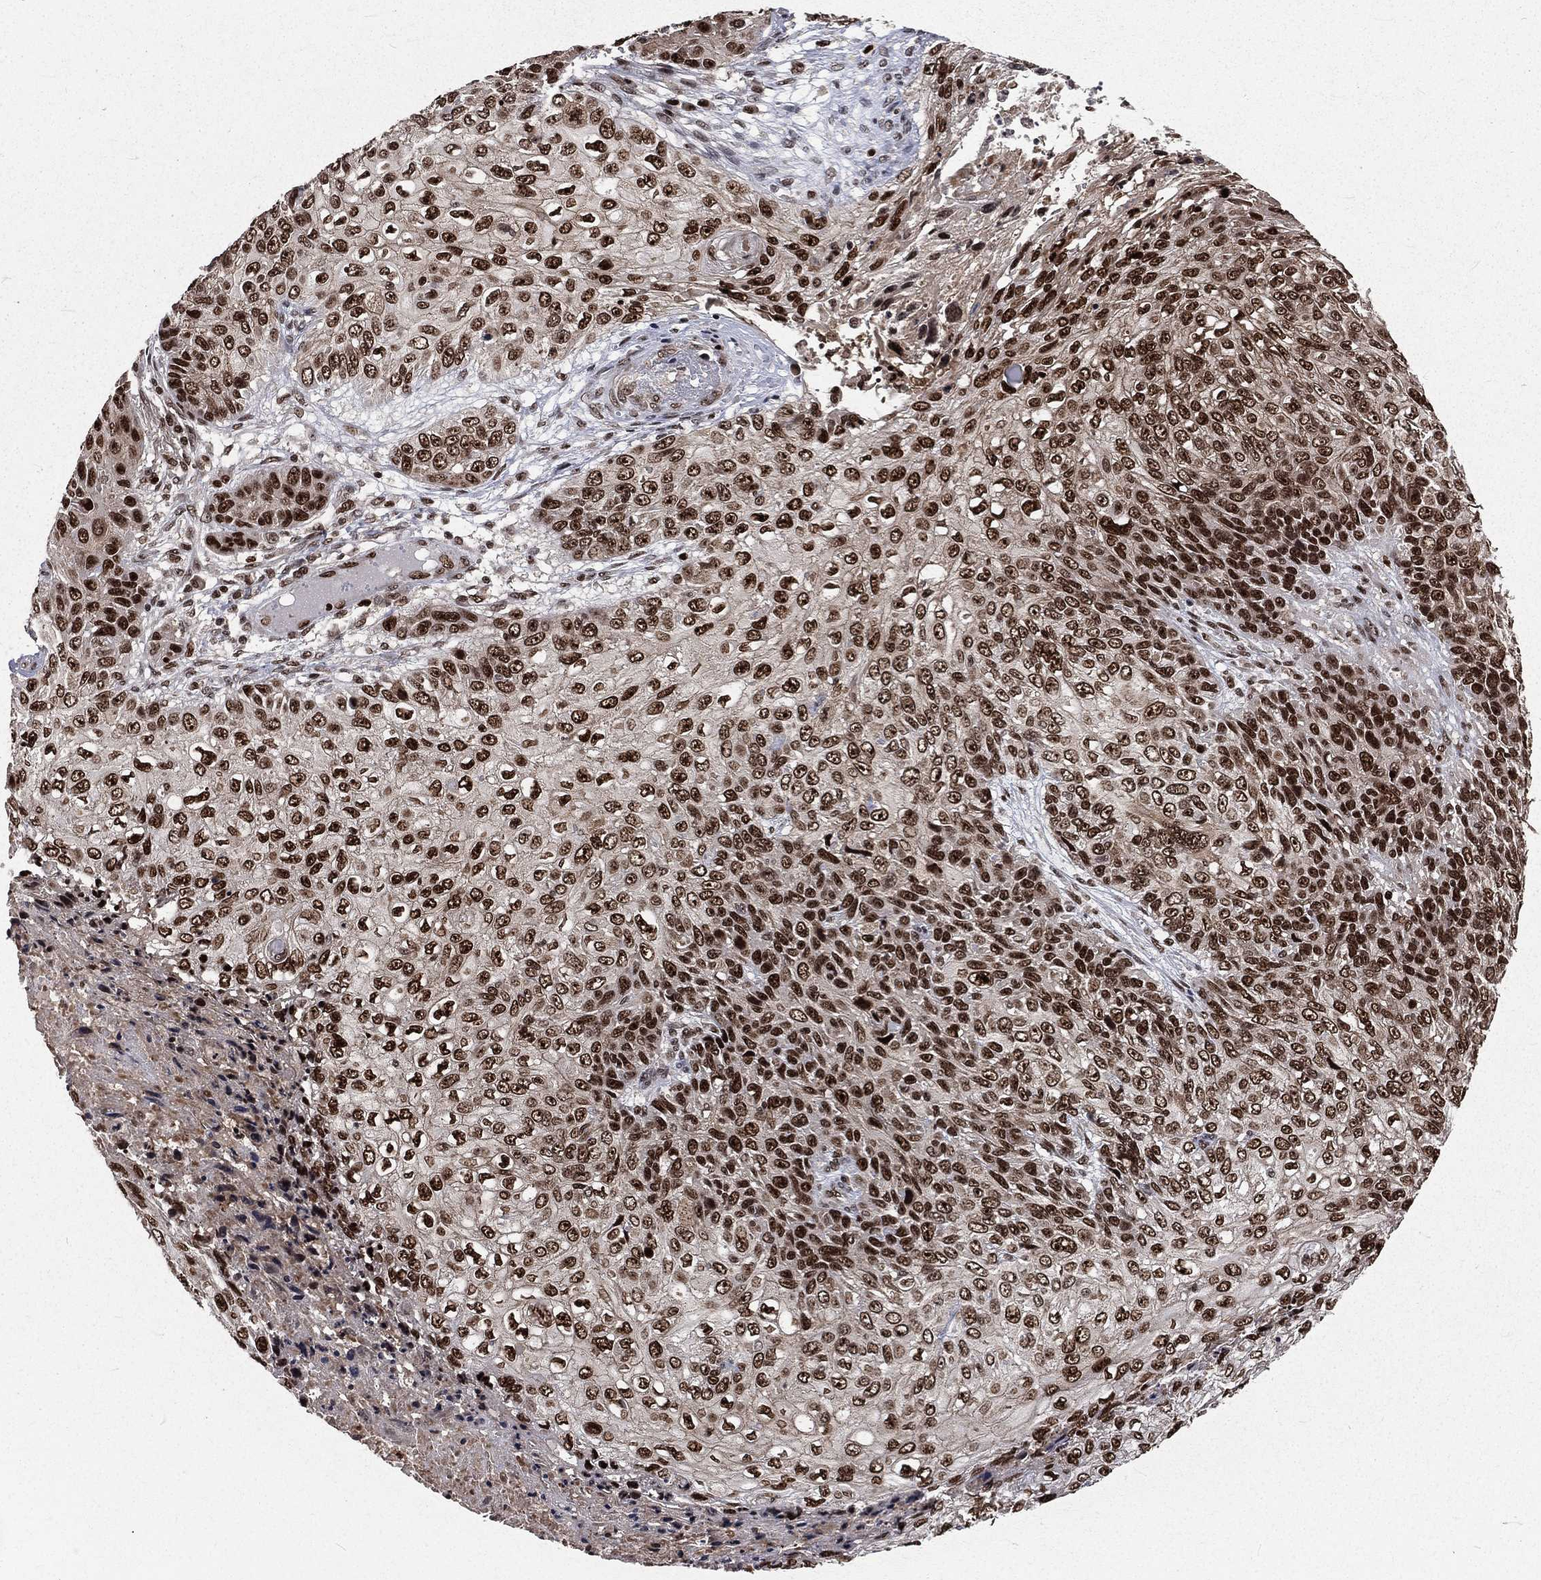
{"staining": {"intensity": "strong", "quantity": ">75%", "location": "nuclear"}, "tissue": "skin cancer", "cell_type": "Tumor cells", "image_type": "cancer", "snomed": [{"axis": "morphology", "description": "Squamous cell carcinoma, NOS"}, {"axis": "topography", "description": "Skin"}], "caption": "A high-resolution micrograph shows immunohistochemistry staining of skin squamous cell carcinoma, which demonstrates strong nuclear positivity in approximately >75% of tumor cells.", "gene": "POLB", "patient": {"sex": "male", "age": 92}}